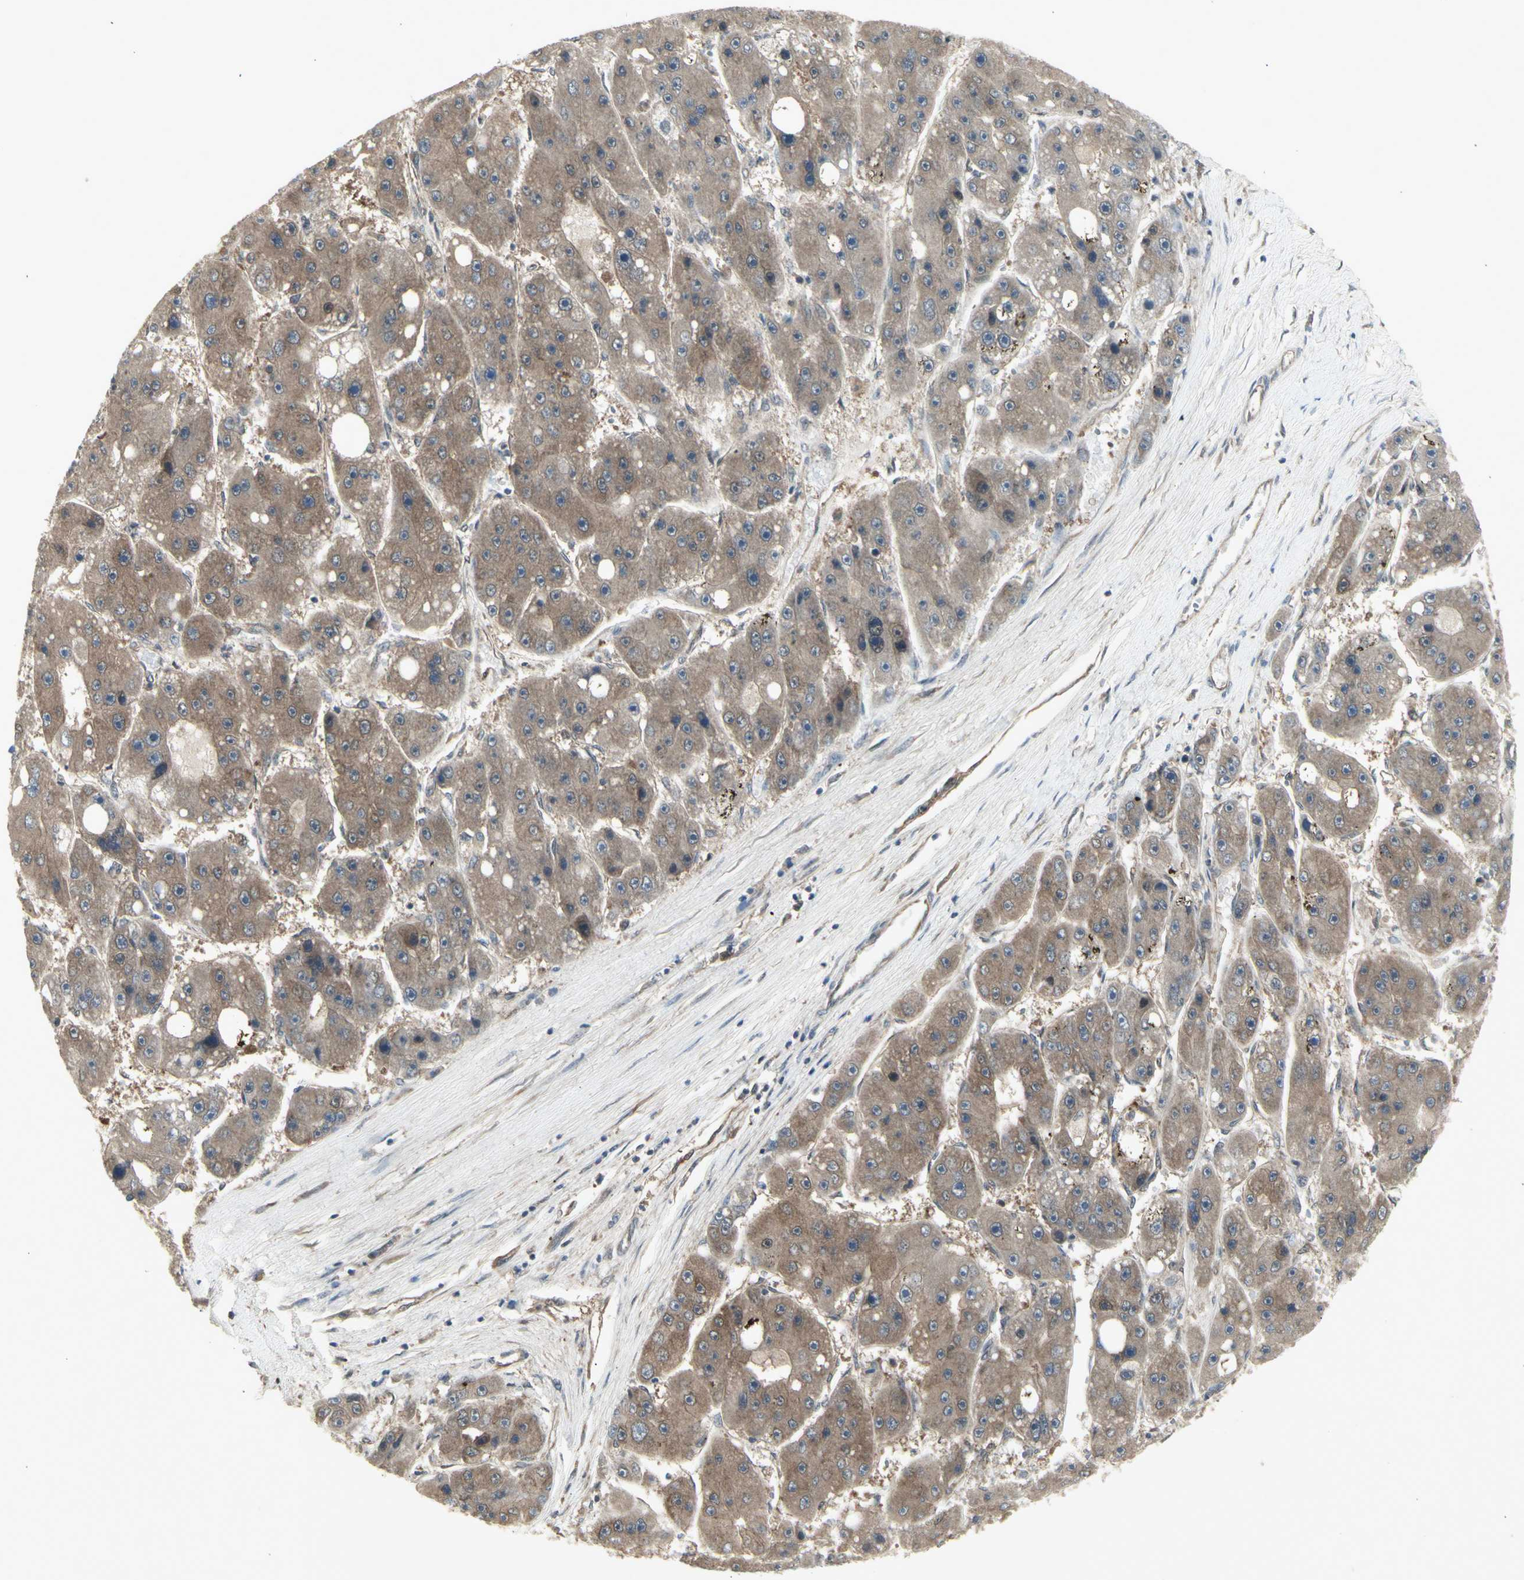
{"staining": {"intensity": "moderate", "quantity": ">75%", "location": "cytoplasmic/membranous"}, "tissue": "liver cancer", "cell_type": "Tumor cells", "image_type": "cancer", "snomed": [{"axis": "morphology", "description": "Carcinoma, Hepatocellular, NOS"}, {"axis": "topography", "description": "Liver"}], "caption": "Liver cancer stained with a protein marker shows moderate staining in tumor cells.", "gene": "CHURC1-FNTB", "patient": {"sex": "female", "age": 61}}